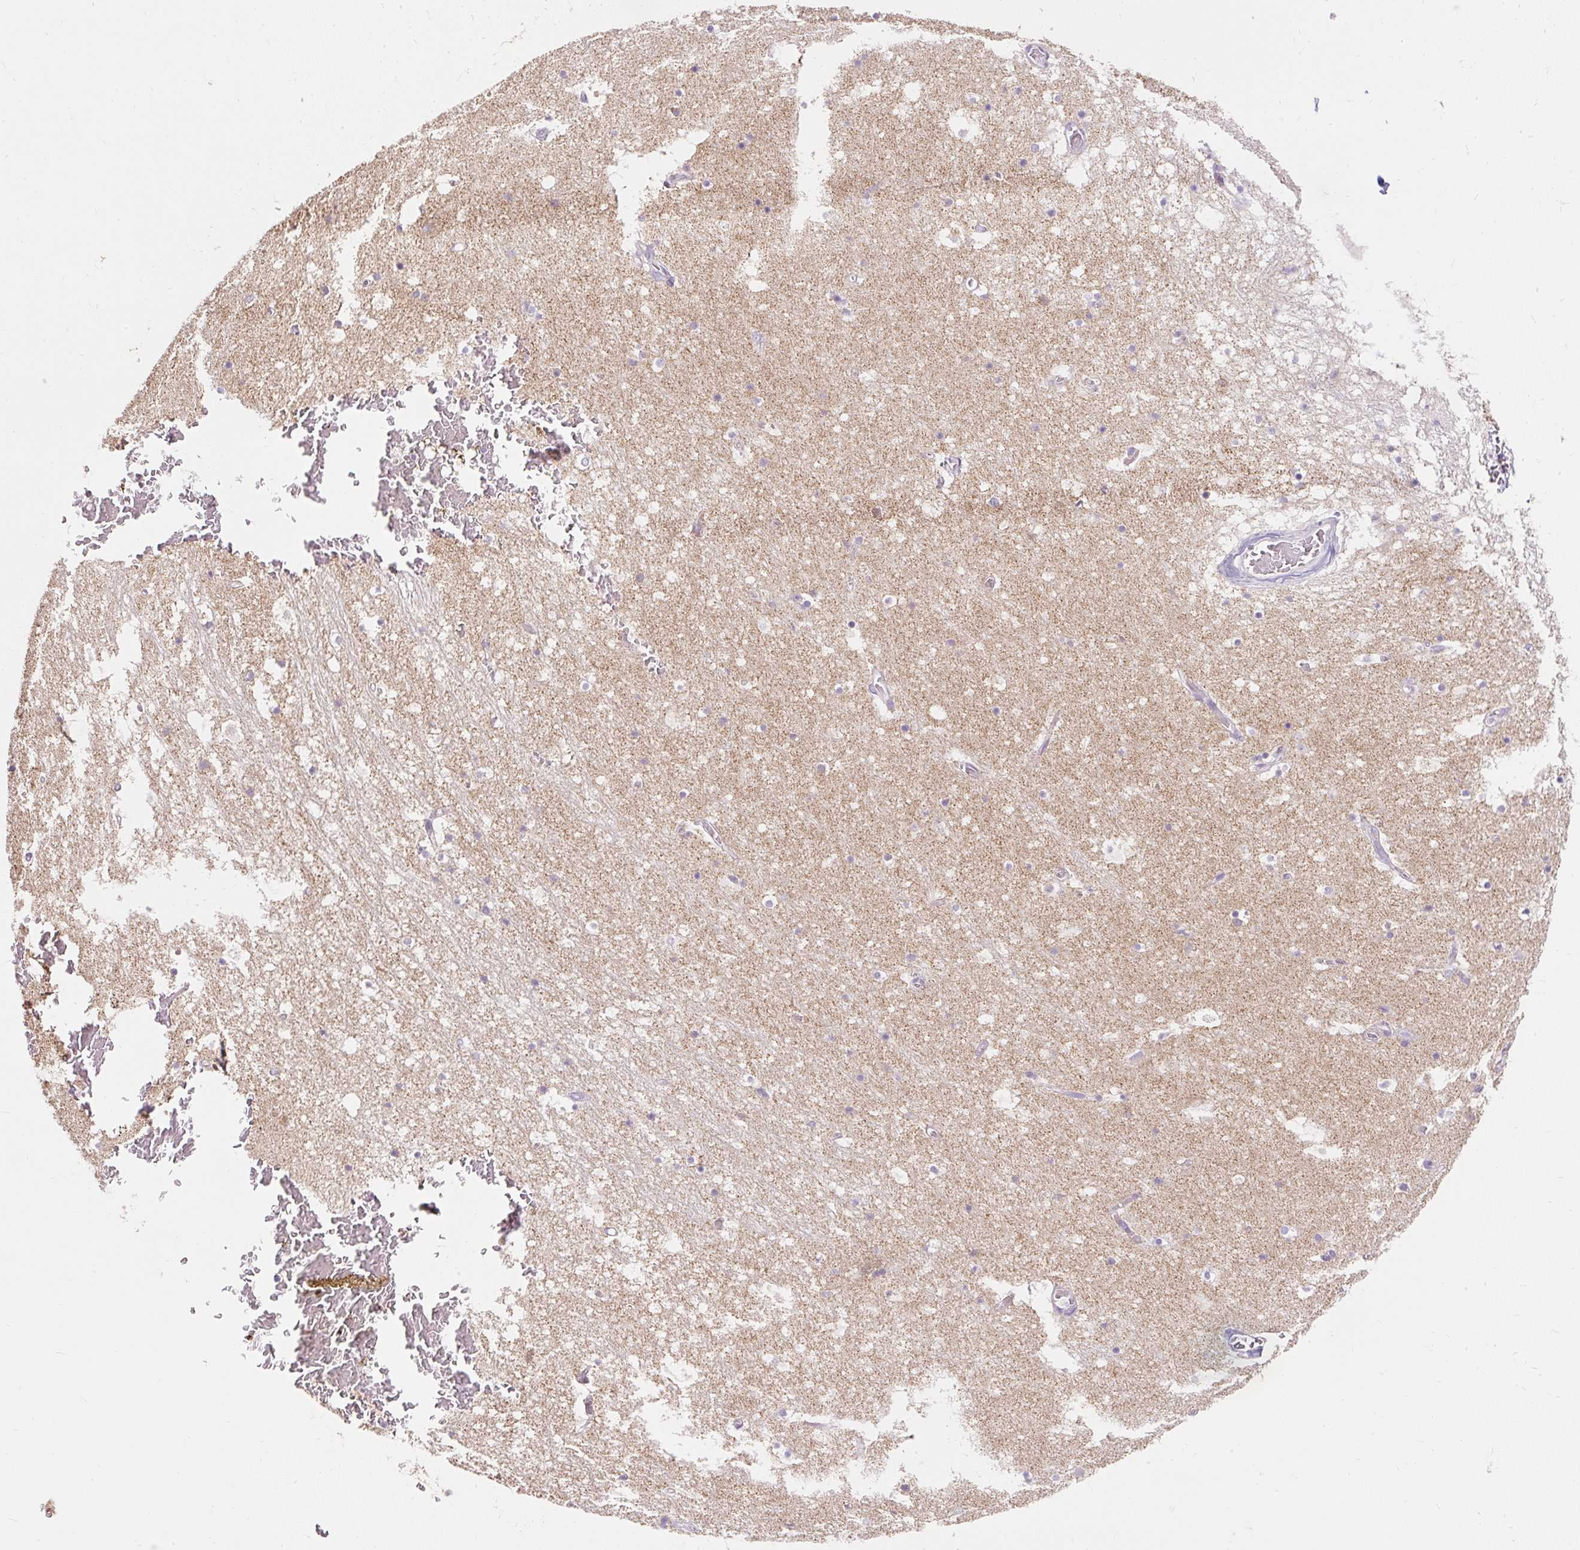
{"staining": {"intensity": "negative", "quantity": "none", "location": "none"}, "tissue": "hippocampus", "cell_type": "Glial cells", "image_type": "normal", "snomed": [{"axis": "morphology", "description": "Normal tissue, NOS"}, {"axis": "topography", "description": "Hippocampus"}], "caption": "Glial cells are negative for protein expression in benign human hippocampus.", "gene": "PMAIP1", "patient": {"sex": "female", "age": 52}}